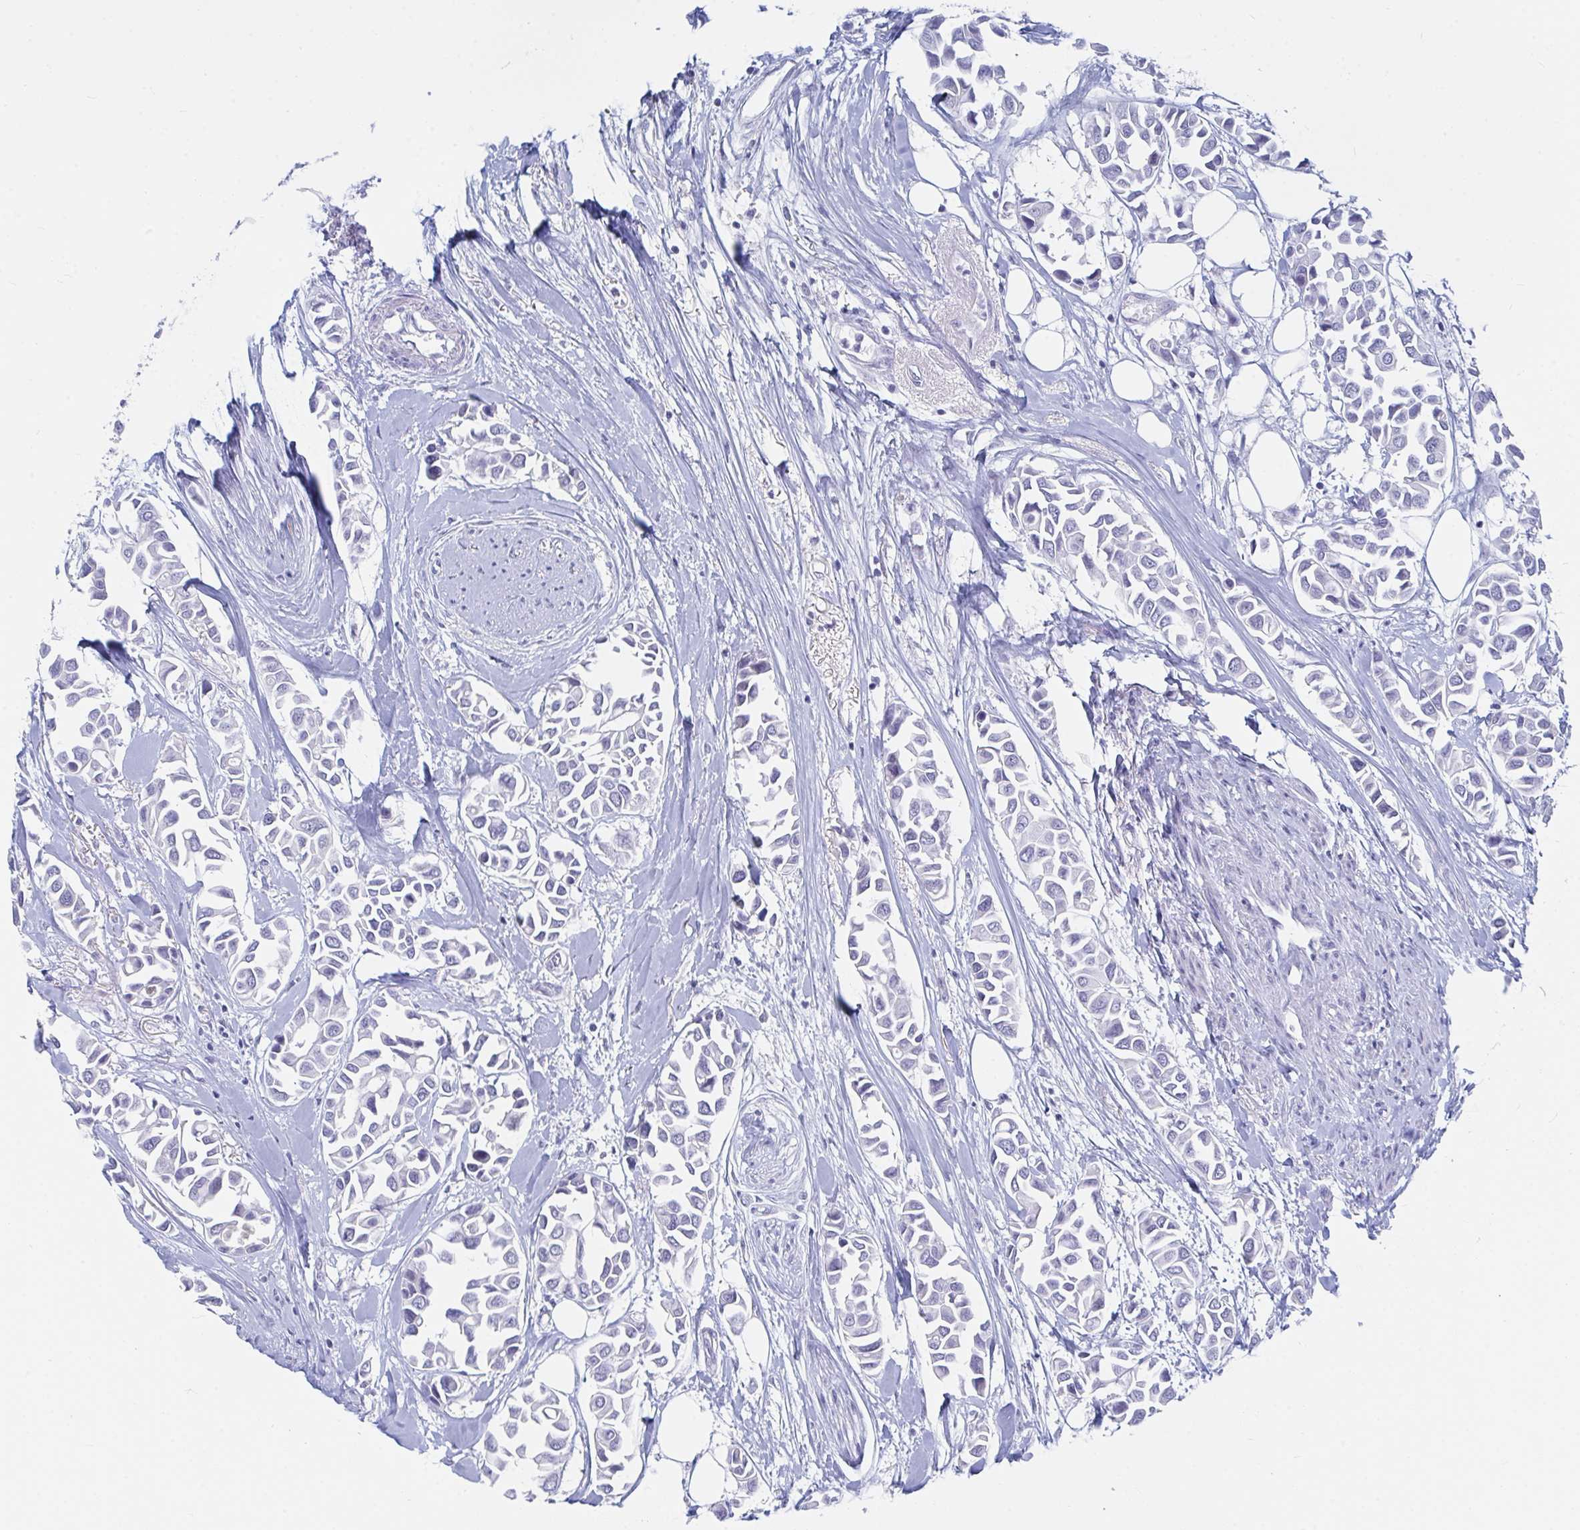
{"staining": {"intensity": "negative", "quantity": "none", "location": "none"}, "tissue": "breast cancer", "cell_type": "Tumor cells", "image_type": "cancer", "snomed": [{"axis": "morphology", "description": "Duct carcinoma"}, {"axis": "topography", "description": "Breast"}], "caption": "Breast cancer (intraductal carcinoma) stained for a protein using immunohistochemistry (IHC) shows no positivity tumor cells.", "gene": "DAOA", "patient": {"sex": "female", "age": 54}}